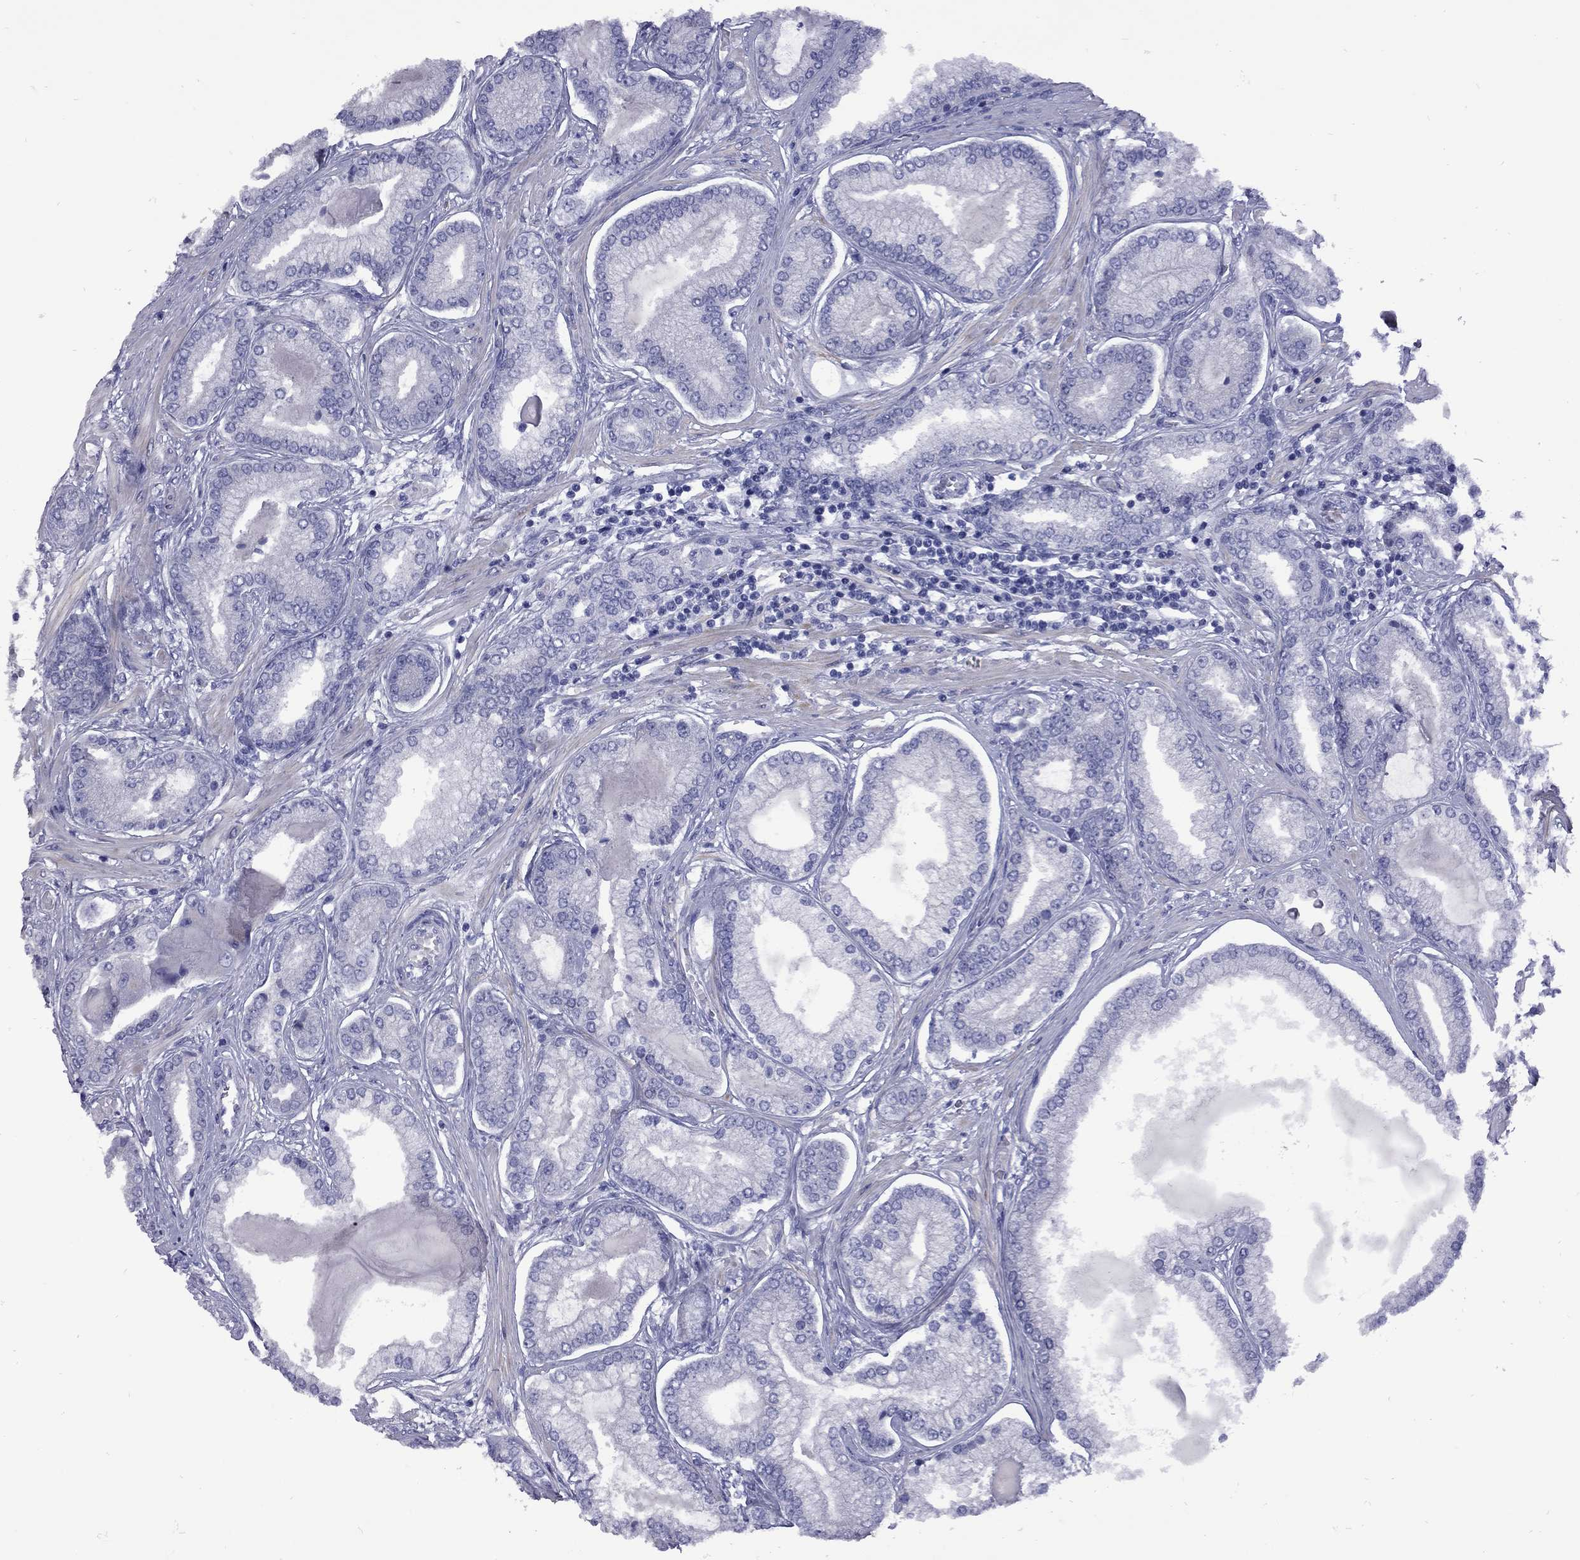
{"staining": {"intensity": "negative", "quantity": "none", "location": "none"}, "tissue": "prostate cancer", "cell_type": "Tumor cells", "image_type": "cancer", "snomed": [{"axis": "morphology", "description": "Adenocarcinoma, Low grade"}, {"axis": "topography", "description": "Prostate"}], "caption": "Immunohistochemistry image of human prostate cancer (low-grade adenocarcinoma) stained for a protein (brown), which demonstrates no expression in tumor cells. The staining was performed using DAB to visualize the protein expression in brown, while the nuclei were stained in blue with hematoxylin (Magnification: 20x).", "gene": "EPPIN", "patient": {"sex": "male", "age": 57}}